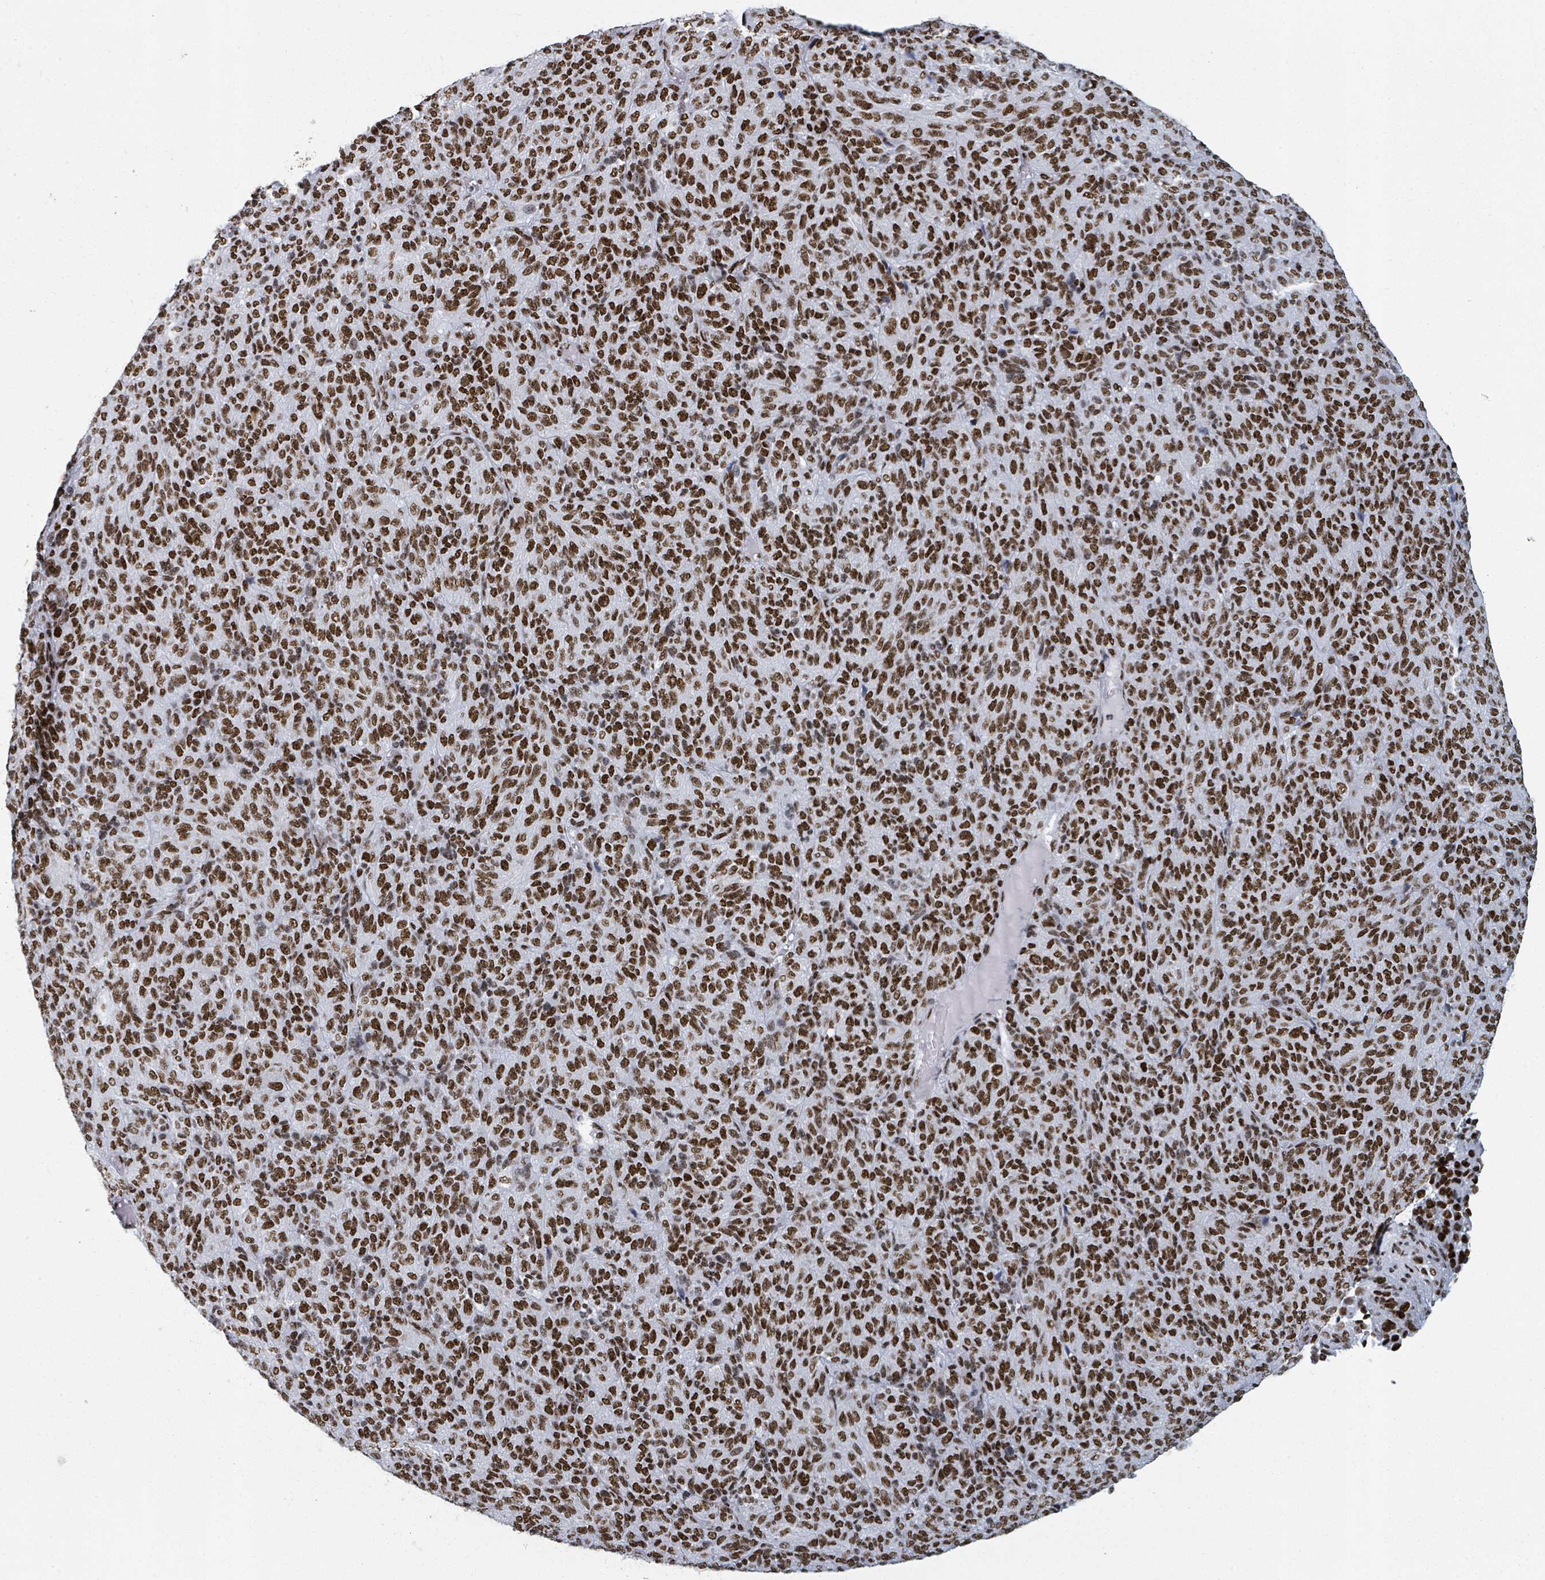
{"staining": {"intensity": "strong", "quantity": ">75%", "location": "nuclear"}, "tissue": "melanoma", "cell_type": "Tumor cells", "image_type": "cancer", "snomed": [{"axis": "morphology", "description": "Malignant melanoma, Metastatic site"}, {"axis": "topography", "description": "Brain"}], "caption": "Human melanoma stained with a protein marker displays strong staining in tumor cells.", "gene": "DHX16", "patient": {"sex": "female", "age": 56}}